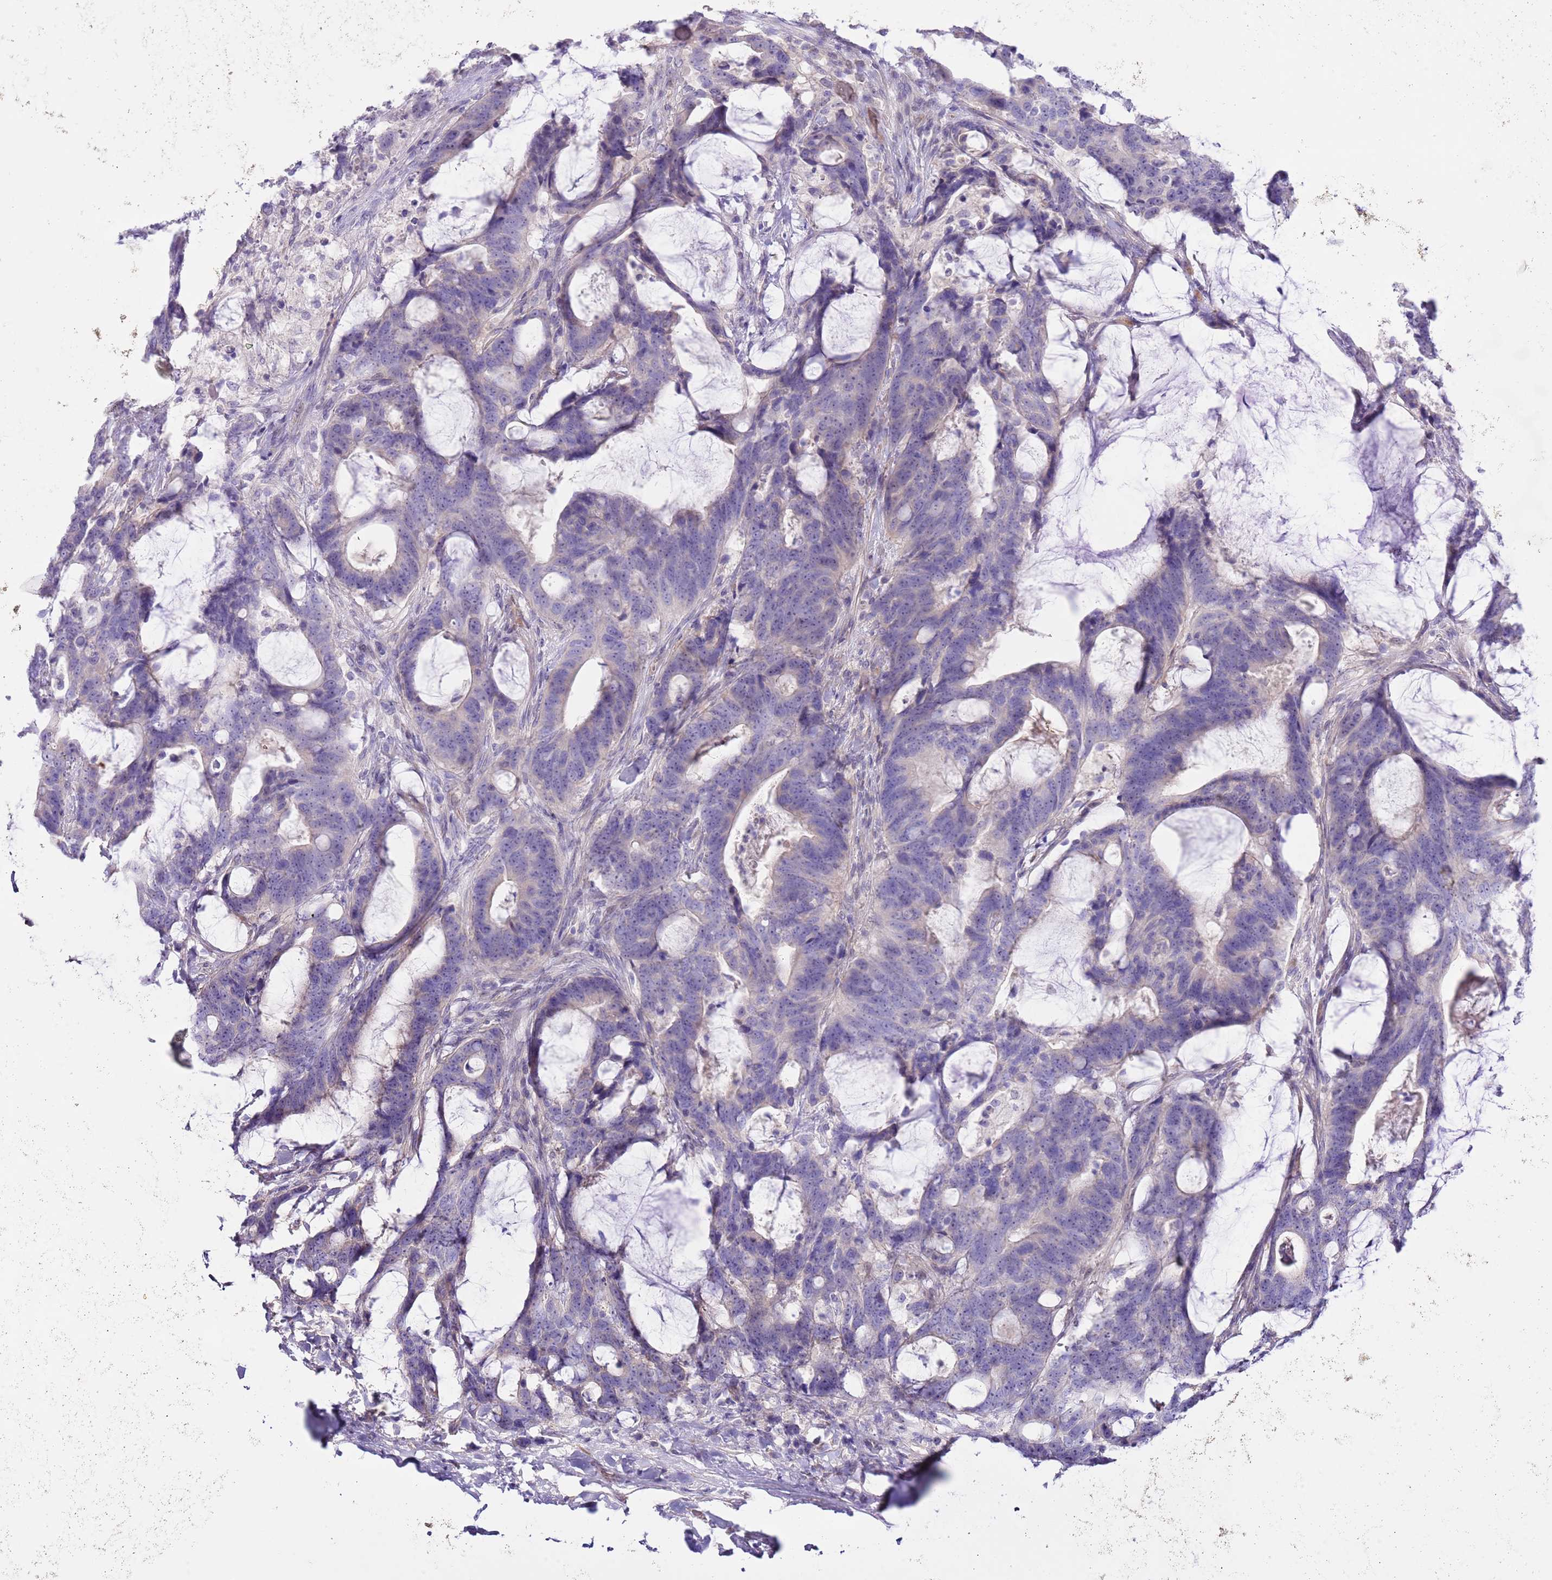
{"staining": {"intensity": "negative", "quantity": "none", "location": "none"}, "tissue": "colorectal cancer", "cell_type": "Tumor cells", "image_type": "cancer", "snomed": [{"axis": "morphology", "description": "Adenocarcinoma, NOS"}, {"axis": "topography", "description": "Colon"}], "caption": "IHC of colorectal cancer (adenocarcinoma) reveals no expression in tumor cells.", "gene": "PRR32", "patient": {"sex": "female", "age": 82}}